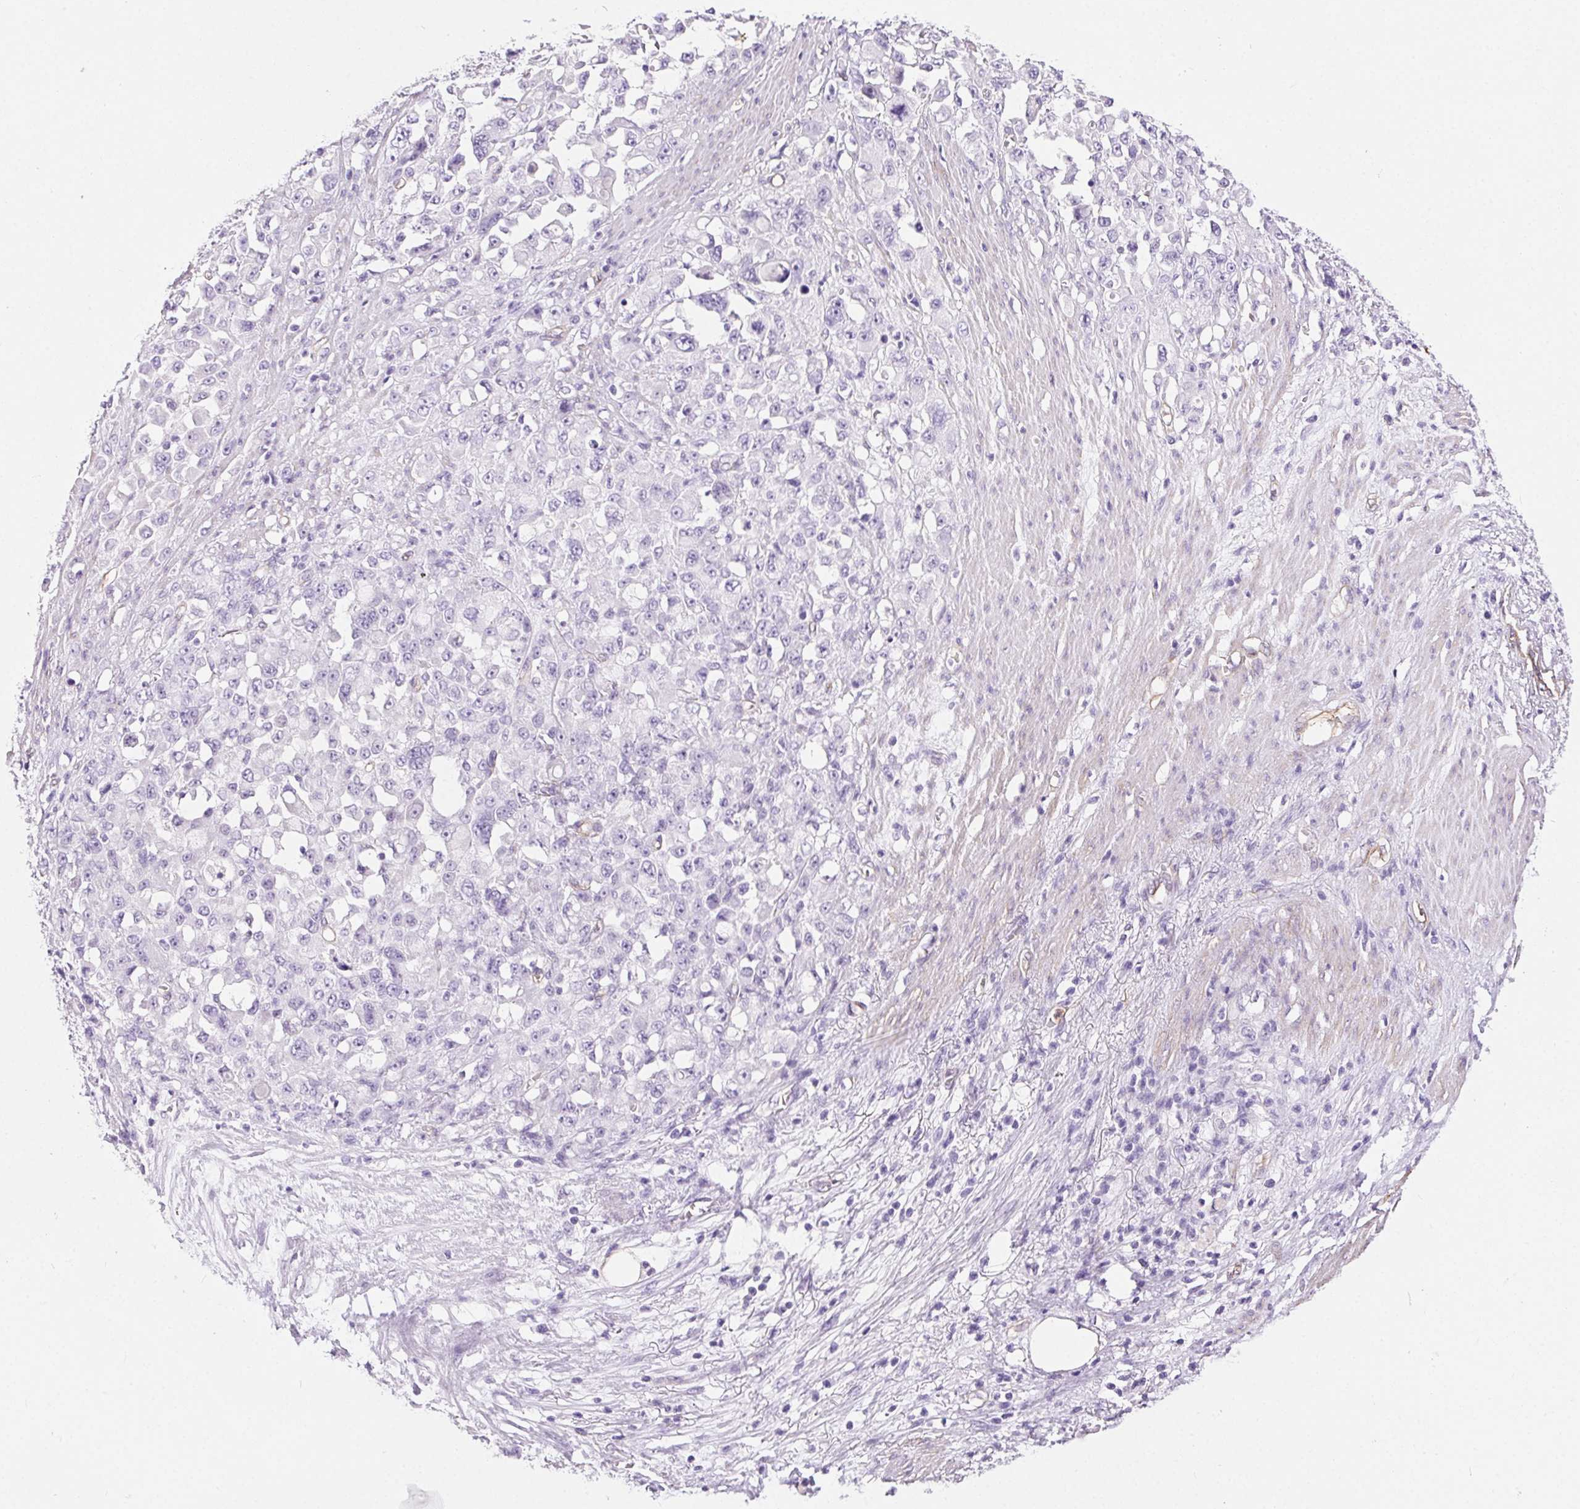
{"staining": {"intensity": "negative", "quantity": "none", "location": "none"}, "tissue": "stomach cancer", "cell_type": "Tumor cells", "image_type": "cancer", "snomed": [{"axis": "morphology", "description": "Adenocarcinoma, NOS"}, {"axis": "topography", "description": "Stomach"}], "caption": "There is no significant staining in tumor cells of stomach cancer (adenocarcinoma). (Stains: DAB IHC with hematoxylin counter stain, Microscopy: brightfield microscopy at high magnification).", "gene": "SHCBP1L", "patient": {"sex": "female", "age": 76}}